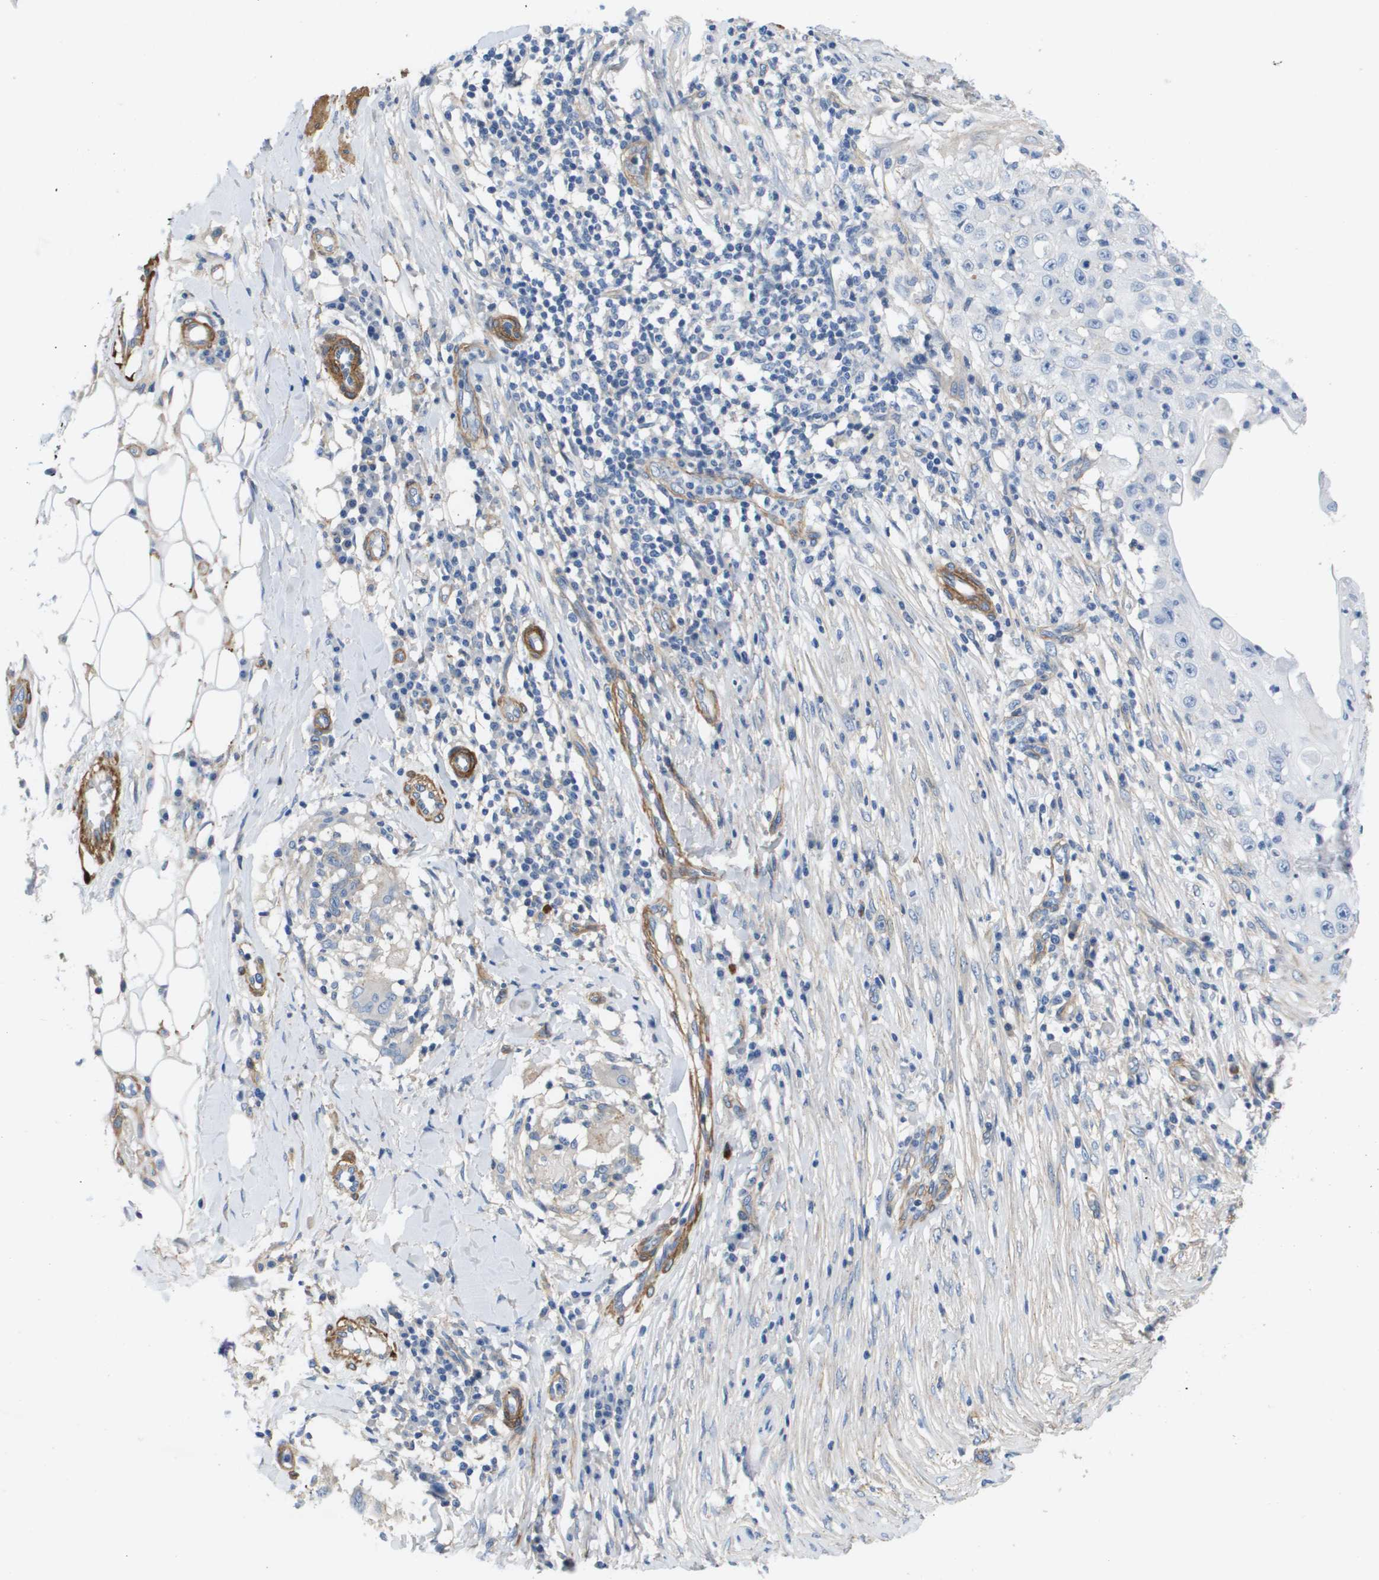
{"staining": {"intensity": "negative", "quantity": "none", "location": "none"}, "tissue": "skin cancer", "cell_type": "Tumor cells", "image_type": "cancer", "snomed": [{"axis": "morphology", "description": "Squamous cell carcinoma, NOS"}, {"axis": "topography", "description": "Skin"}], "caption": "IHC image of human skin cancer (squamous cell carcinoma) stained for a protein (brown), which displays no positivity in tumor cells.", "gene": "LPP", "patient": {"sex": "male", "age": 86}}